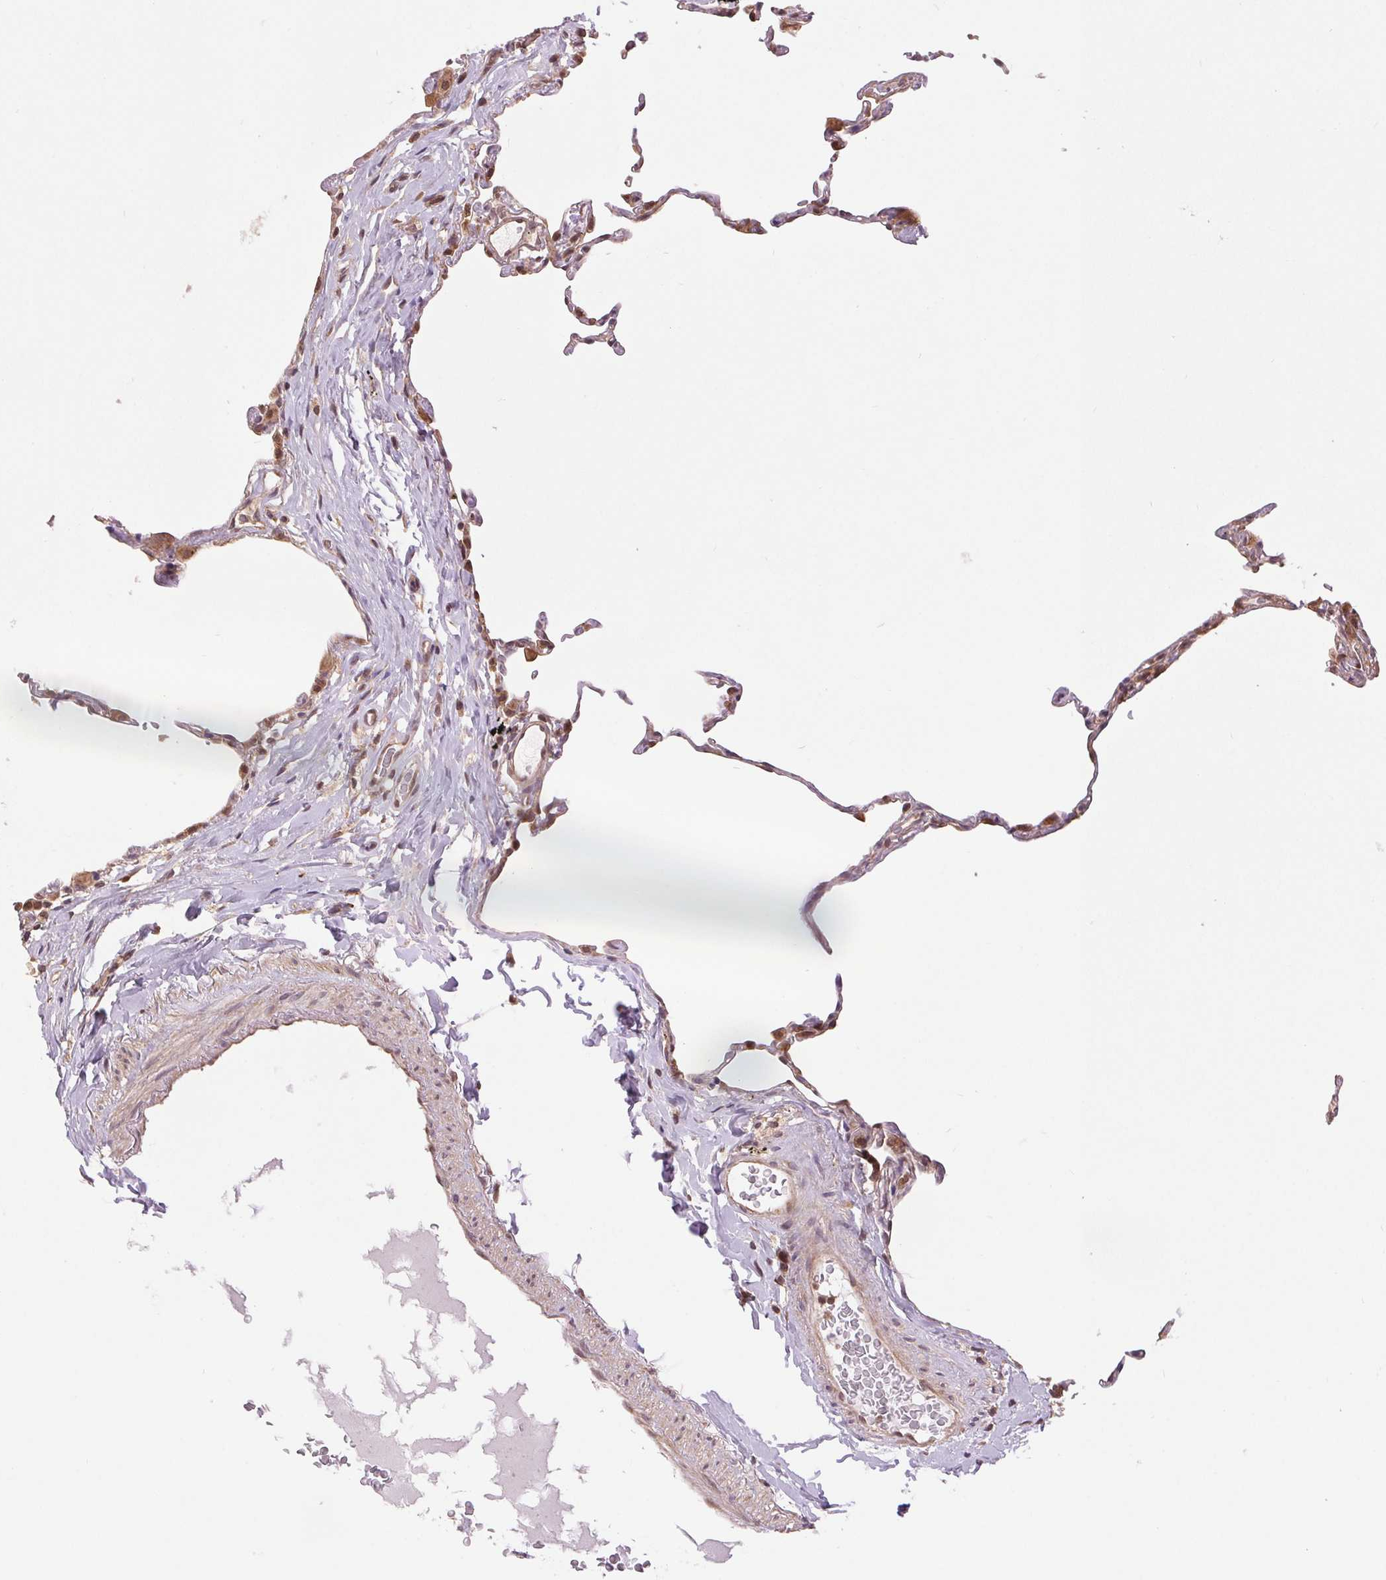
{"staining": {"intensity": "moderate", "quantity": "<25%", "location": "cytoplasmic/membranous,nuclear"}, "tissue": "lung", "cell_type": "Alveolar cells", "image_type": "normal", "snomed": [{"axis": "morphology", "description": "Normal tissue, NOS"}, {"axis": "topography", "description": "Lung"}], "caption": "Lung stained with IHC exhibits moderate cytoplasmic/membranous,nuclear staining in about <25% of alveolar cells. (brown staining indicates protein expression, while blue staining denotes nuclei).", "gene": "BTF3L4", "patient": {"sex": "female", "age": 57}}